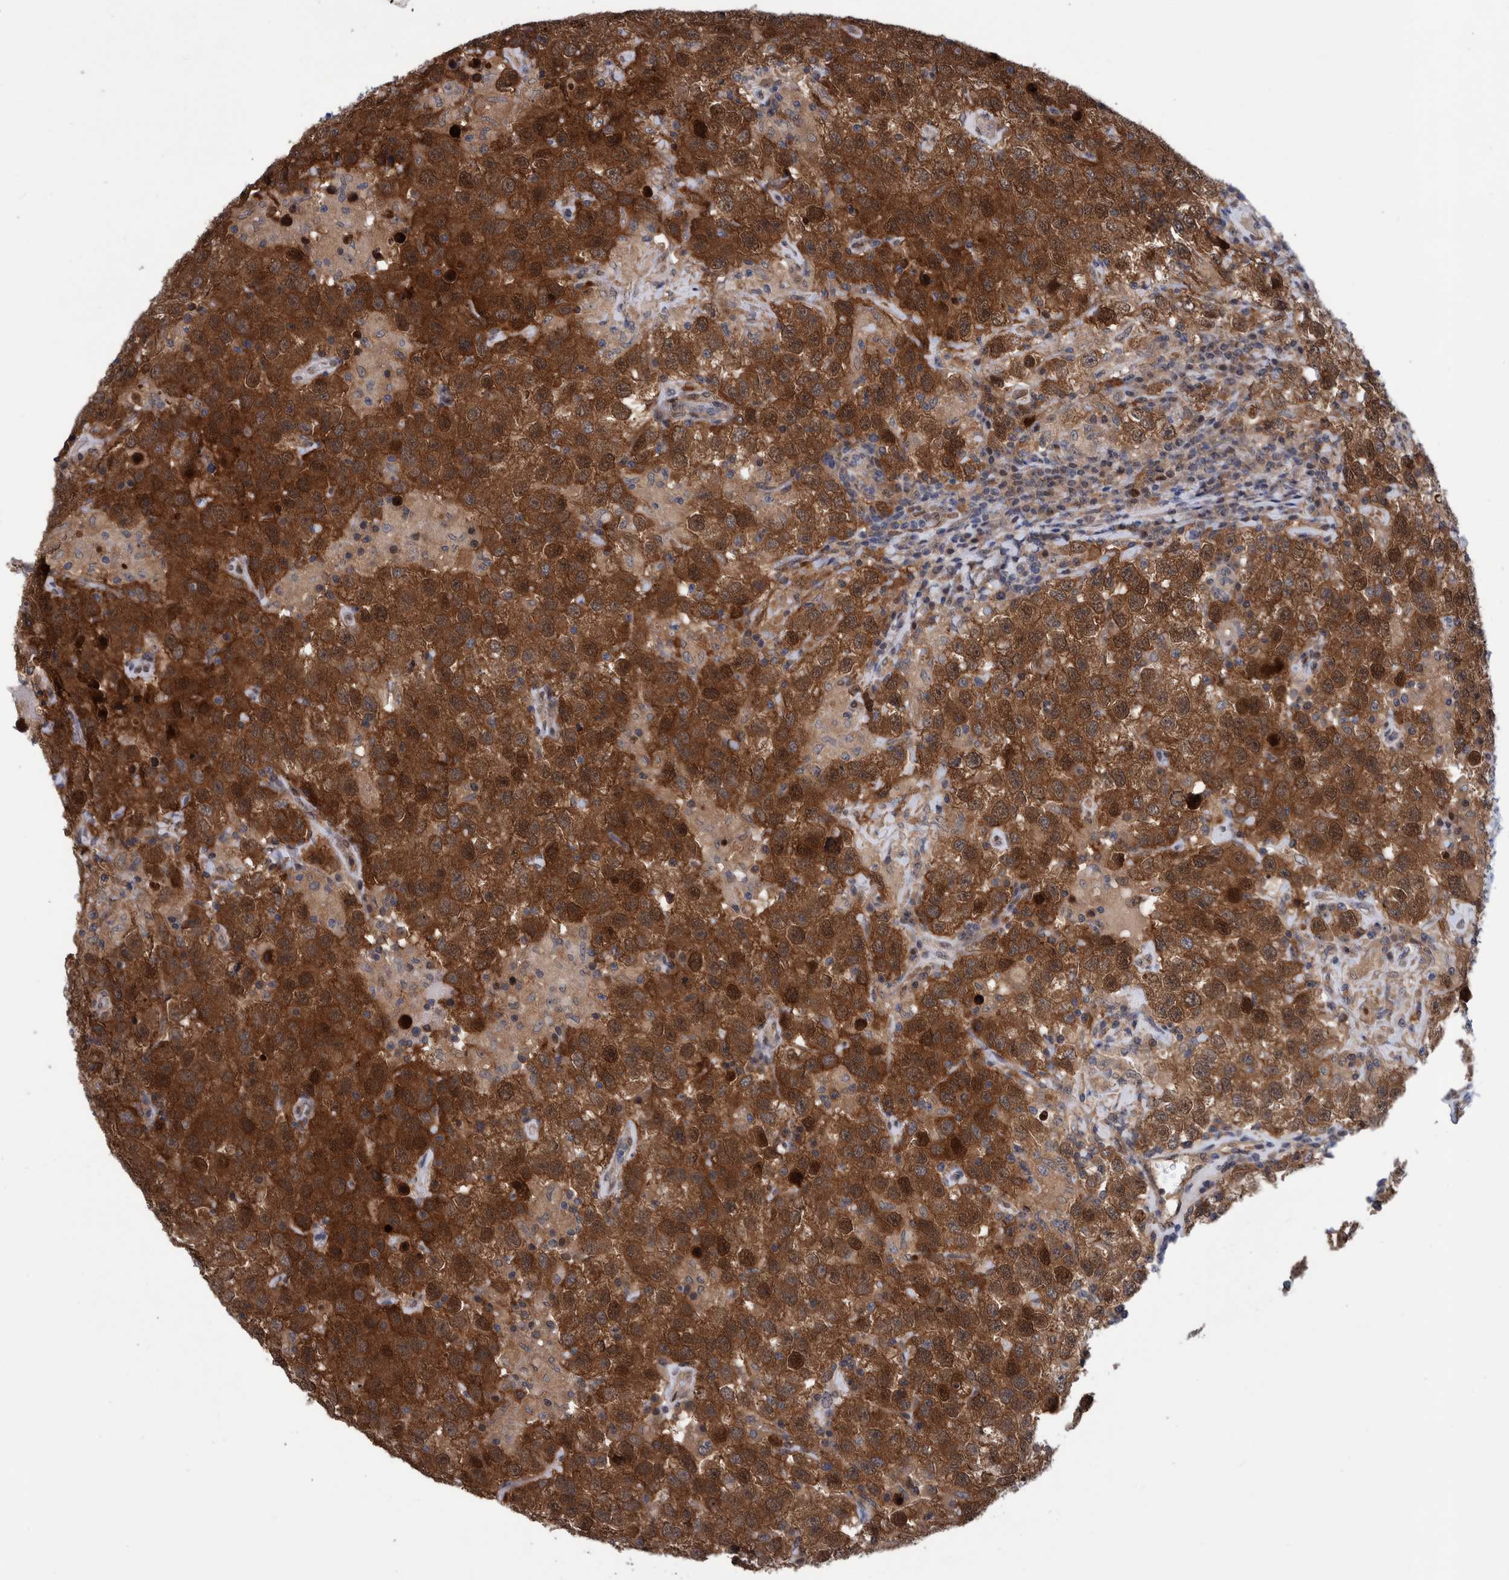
{"staining": {"intensity": "strong", "quantity": ">75%", "location": "cytoplasmic/membranous,nuclear"}, "tissue": "testis cancer", "cell_type": "Tumor cells", "image_type": "cancer", "snomed": [{"axis": "morphology", "description": "Seminoma, NOS"}, {"axis": "topography", "description": "Testis"}], "caption": "This is a histology image of immunohistochemistry (IHC) staining of testis seminoma, which shows strong expression in the cytoplasmic/membranous and nuclear of tumor cells.", "gene": "PFAS", "patient": {"sex": "male", "age": 41}}